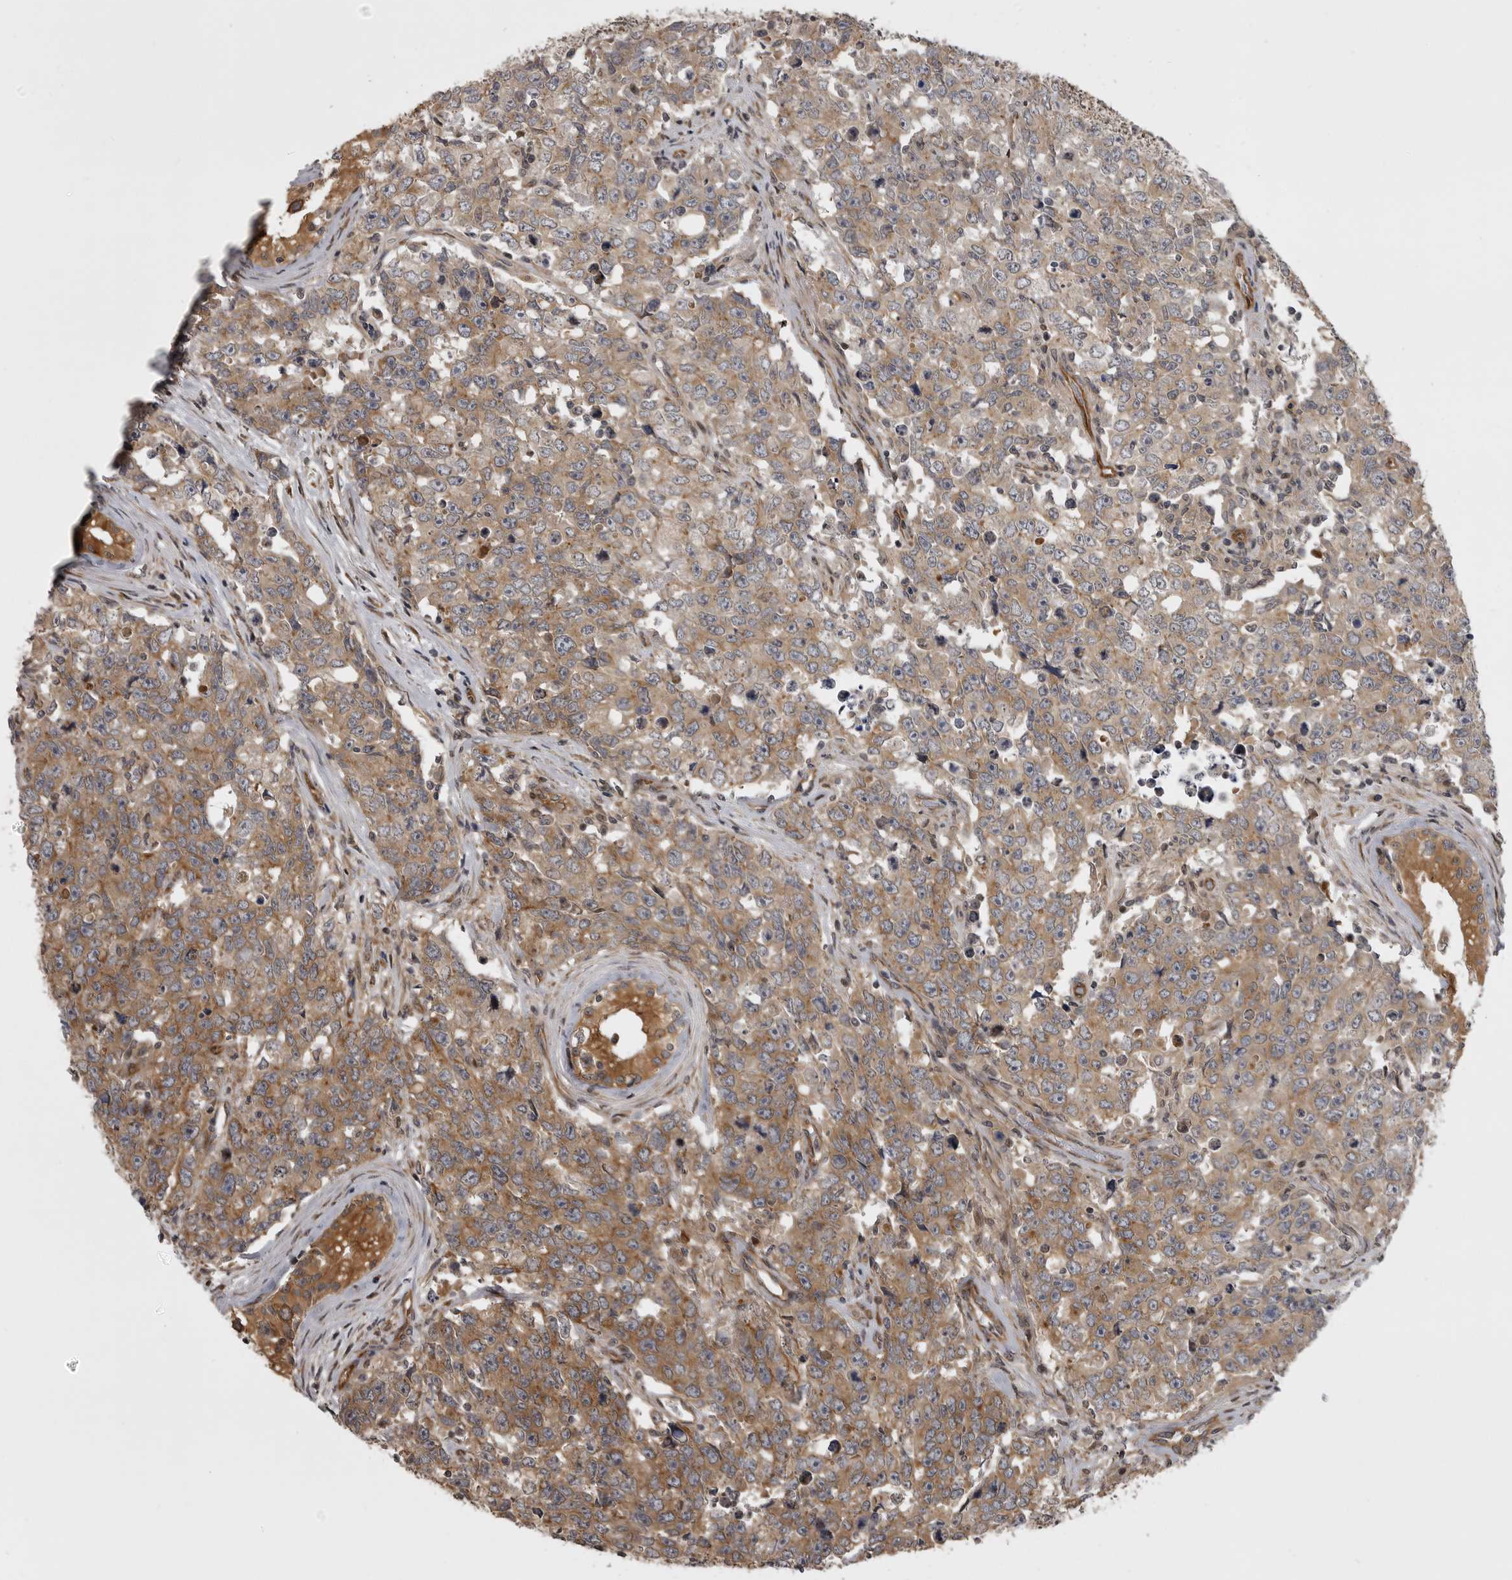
{"staining": {"intensity": "weak", "quantity": ">75%", "location": "cytoplasmic/membranous"}, "tissue": "testis cancer", "cell_type": "Tumor cells", "image_type": "cancer", "snomed": [{"axis": "morphology", "description": "Carcinoma, Embryonal, NOS"}, {"axis": "topography", "description": "Testis"}], "caption": "Immunohistochemical staining of human testis cancer demonstrates low levels of weak cytoplasmic/membranous protein positivity in approximately >75% of tumor cells.", "gene": "ZNRF1", "patient": {"sex": "male", "age": 28}}